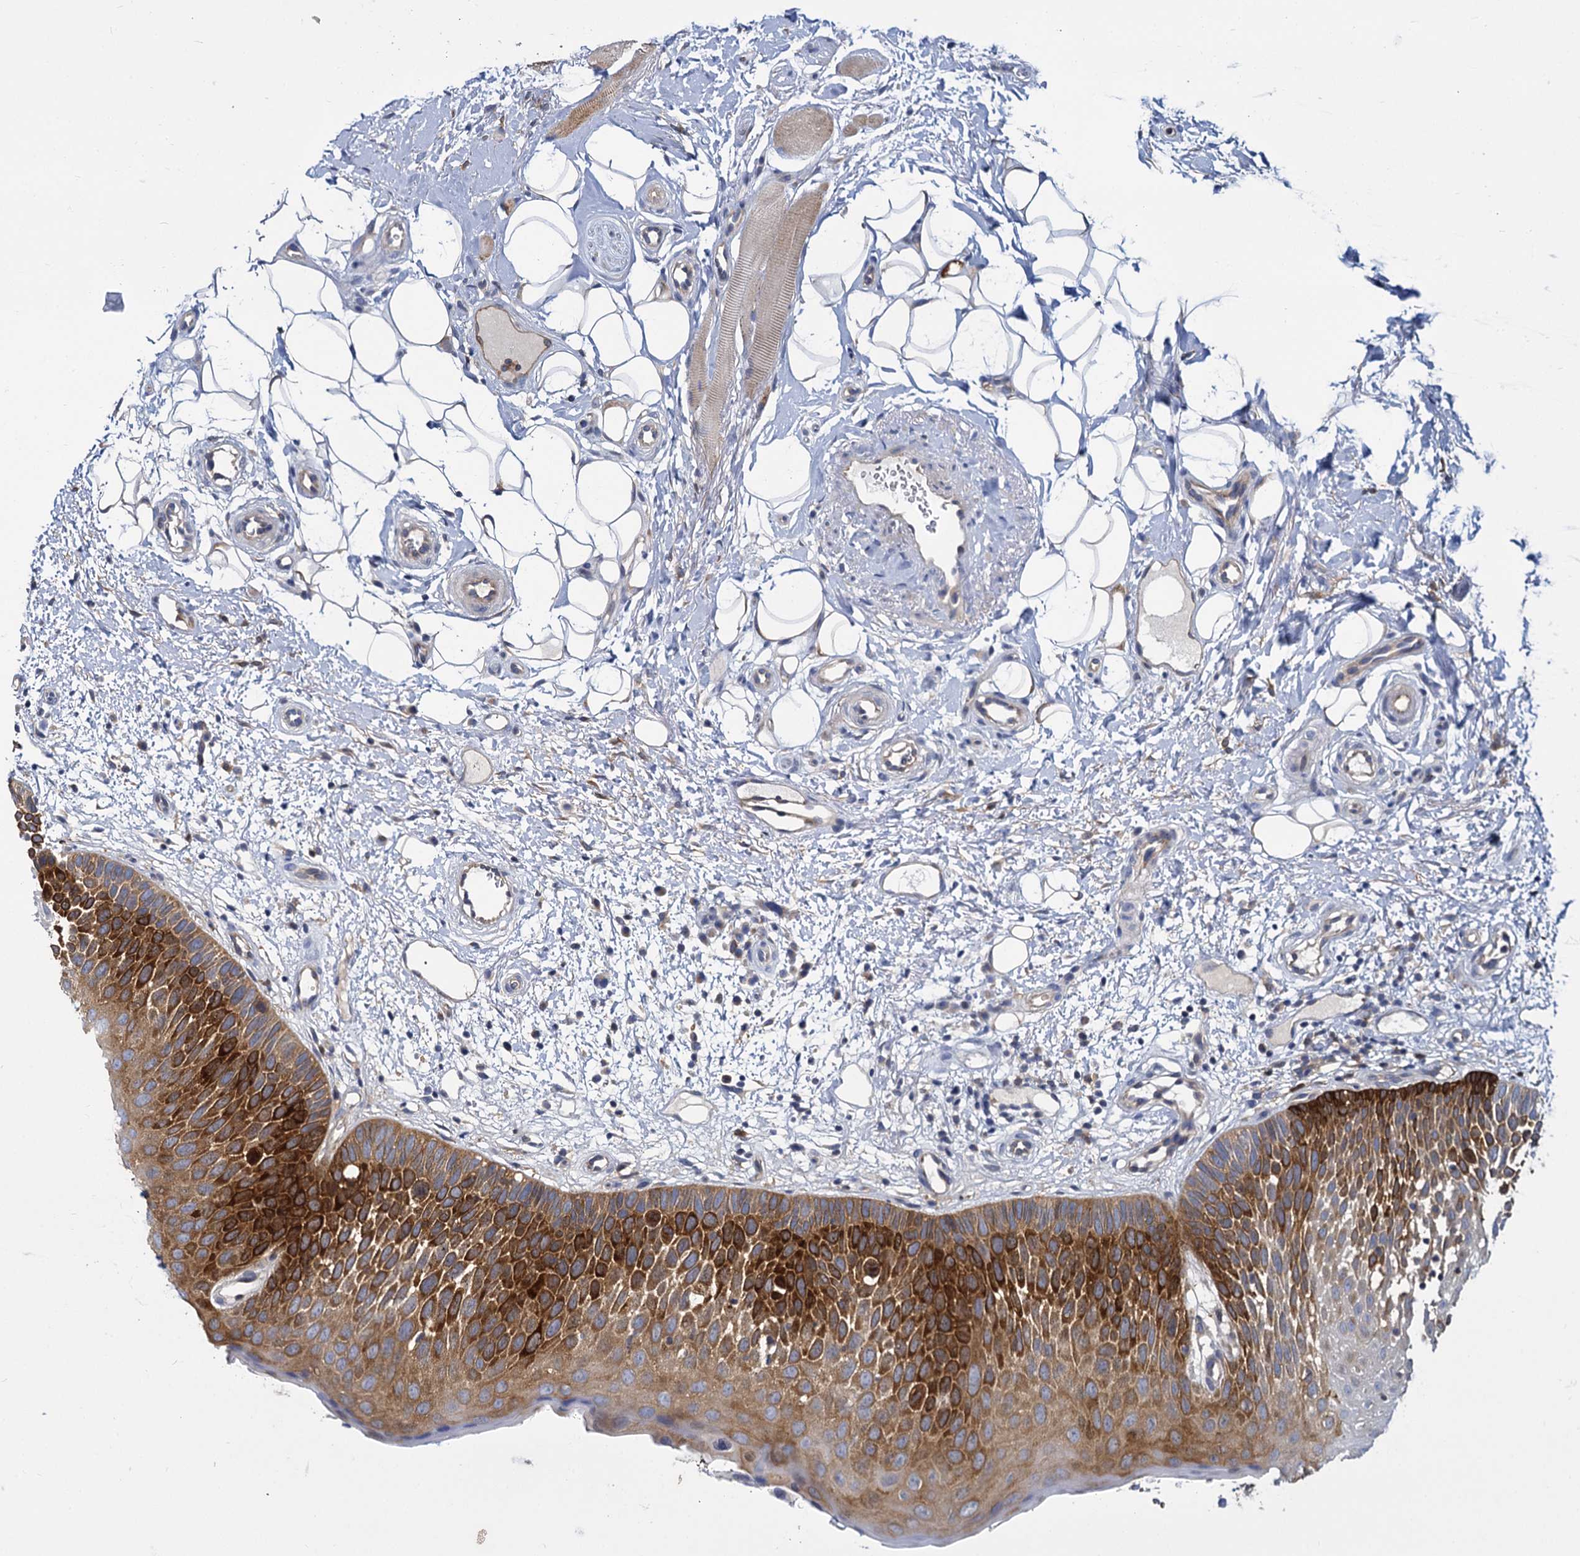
{"staining": {"intensity": "strong", "quantity": "25%-75%", "location": "cytoplasmic/membranous"}, "tissue": "oral mucosa", "cell_type": "Squamous epithelial cells", "image_type": "normal", "snomed": [{"axis": "morphology", "description": "No evidence of malignacy"}, {"axis": "topography", "description": "Oral tissue"}, {"axis": "topography", "description": "Head-Neck"}], "caption": "The micrograph exhibits immunohistochemical staining of normal oral mucosa. There is strong cytoplasmic/membranous expression is appreciated in approximately 25%-75% of squamous epithelial cells.", "gene": "GCLC", "patient": {"sex": "male", "age": 68}}